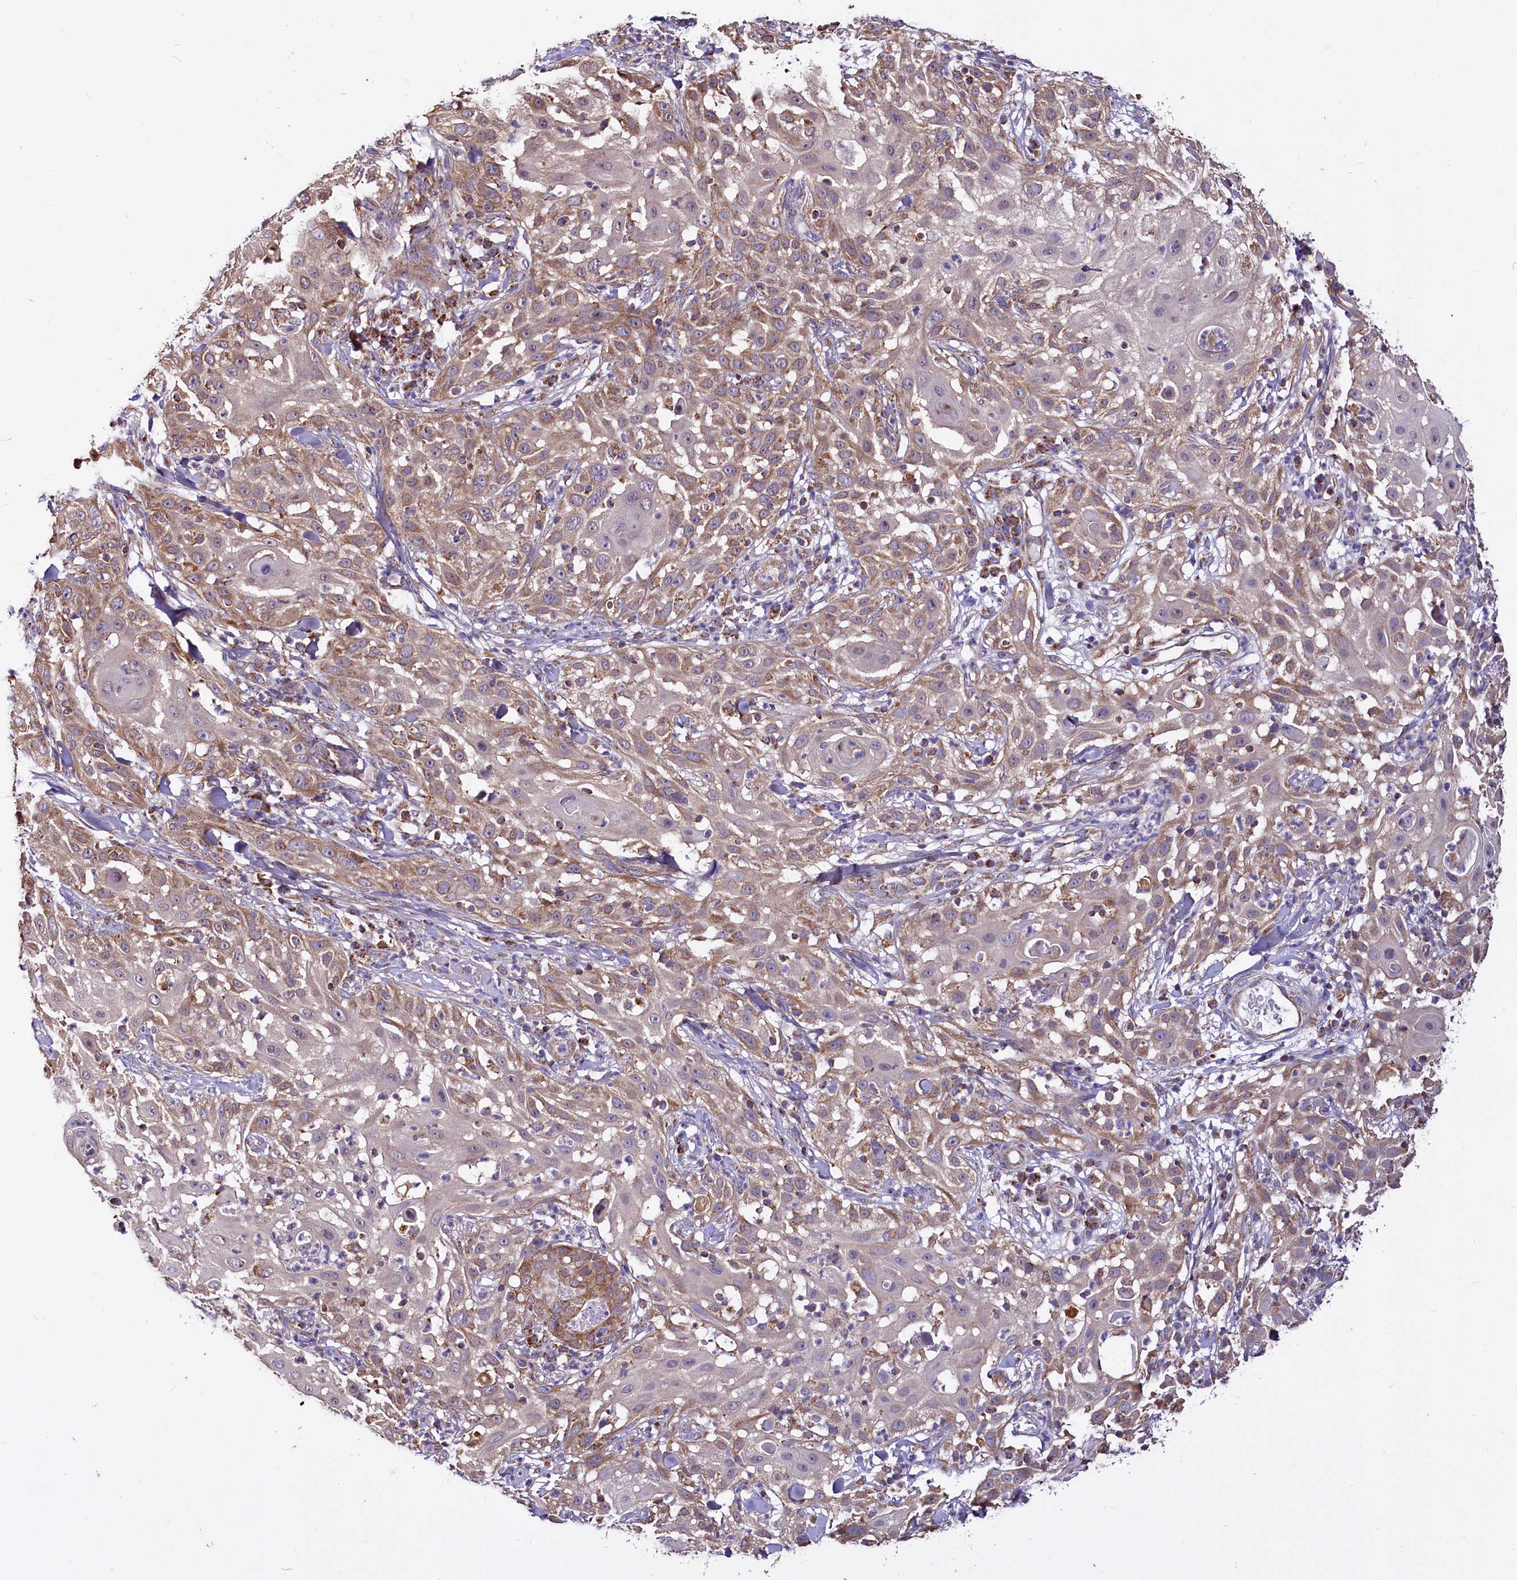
{"staining": {"intensity": "moderate", "quantity": "25%-75%", "location": "cytoplasmic/membranous"}, "tissue": "skin cancer", "cell_type": "Tumor cells", "image_type": "cancer", "snomed": [{"axis": "morphology", "description": "Squamous cell carcinoma, NOS"}, {"axis": "topography", "description": "Skin"}], "caption": "Immunohistochemistry photomicrograph of human squamous cell carcinoma (skin) stained for a protein (brown), which demonstrates medium levels of moderate cytoplasmic/membranous staining in approximately 25%-75% of tumor cells.", "gene": "NUDT15", "patient": {"sex": "female", "age": 44}}